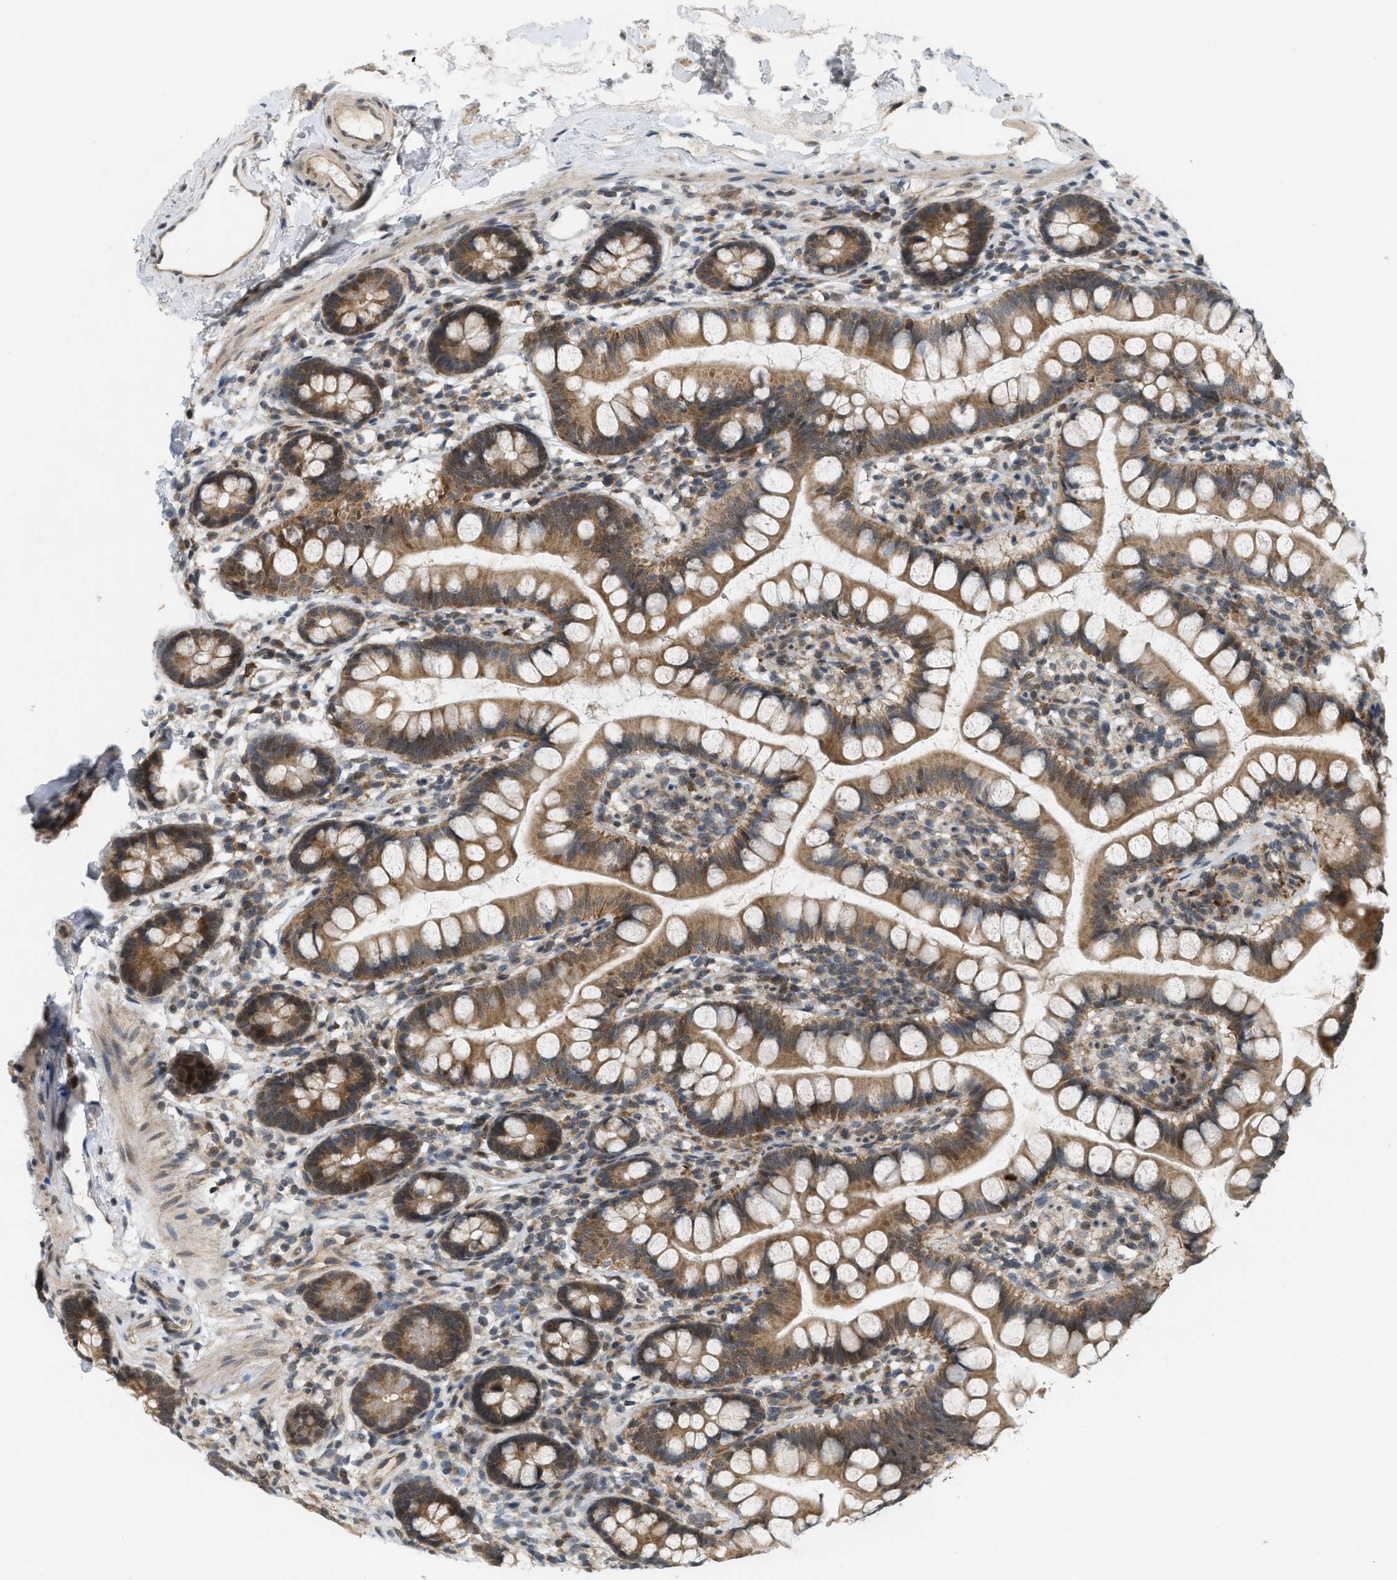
{"staining": {"intensity": "moderate", "quantity": ">75%", "location": "cytoplasmic/membranous"}, "tissue": "small intestine", "cell_type": "Glandular cells", "image_type": "normal", "snomed": [{"axis": "morphology", "description": "Normal tissue, NOS"}, {"axis": "topography", "description": "Small intestine"}], "caption": "Immunohistochemical staining of benign human small intestine reveals >75% levels of moderate cytoplasmic/membranous protein staining in about >75% of glandular cells. (brown staining indicates protein expression, while blue staining denotes nuclei).", "gene": "PRKD1", "patient": {"sex": "female", "age": 84}}